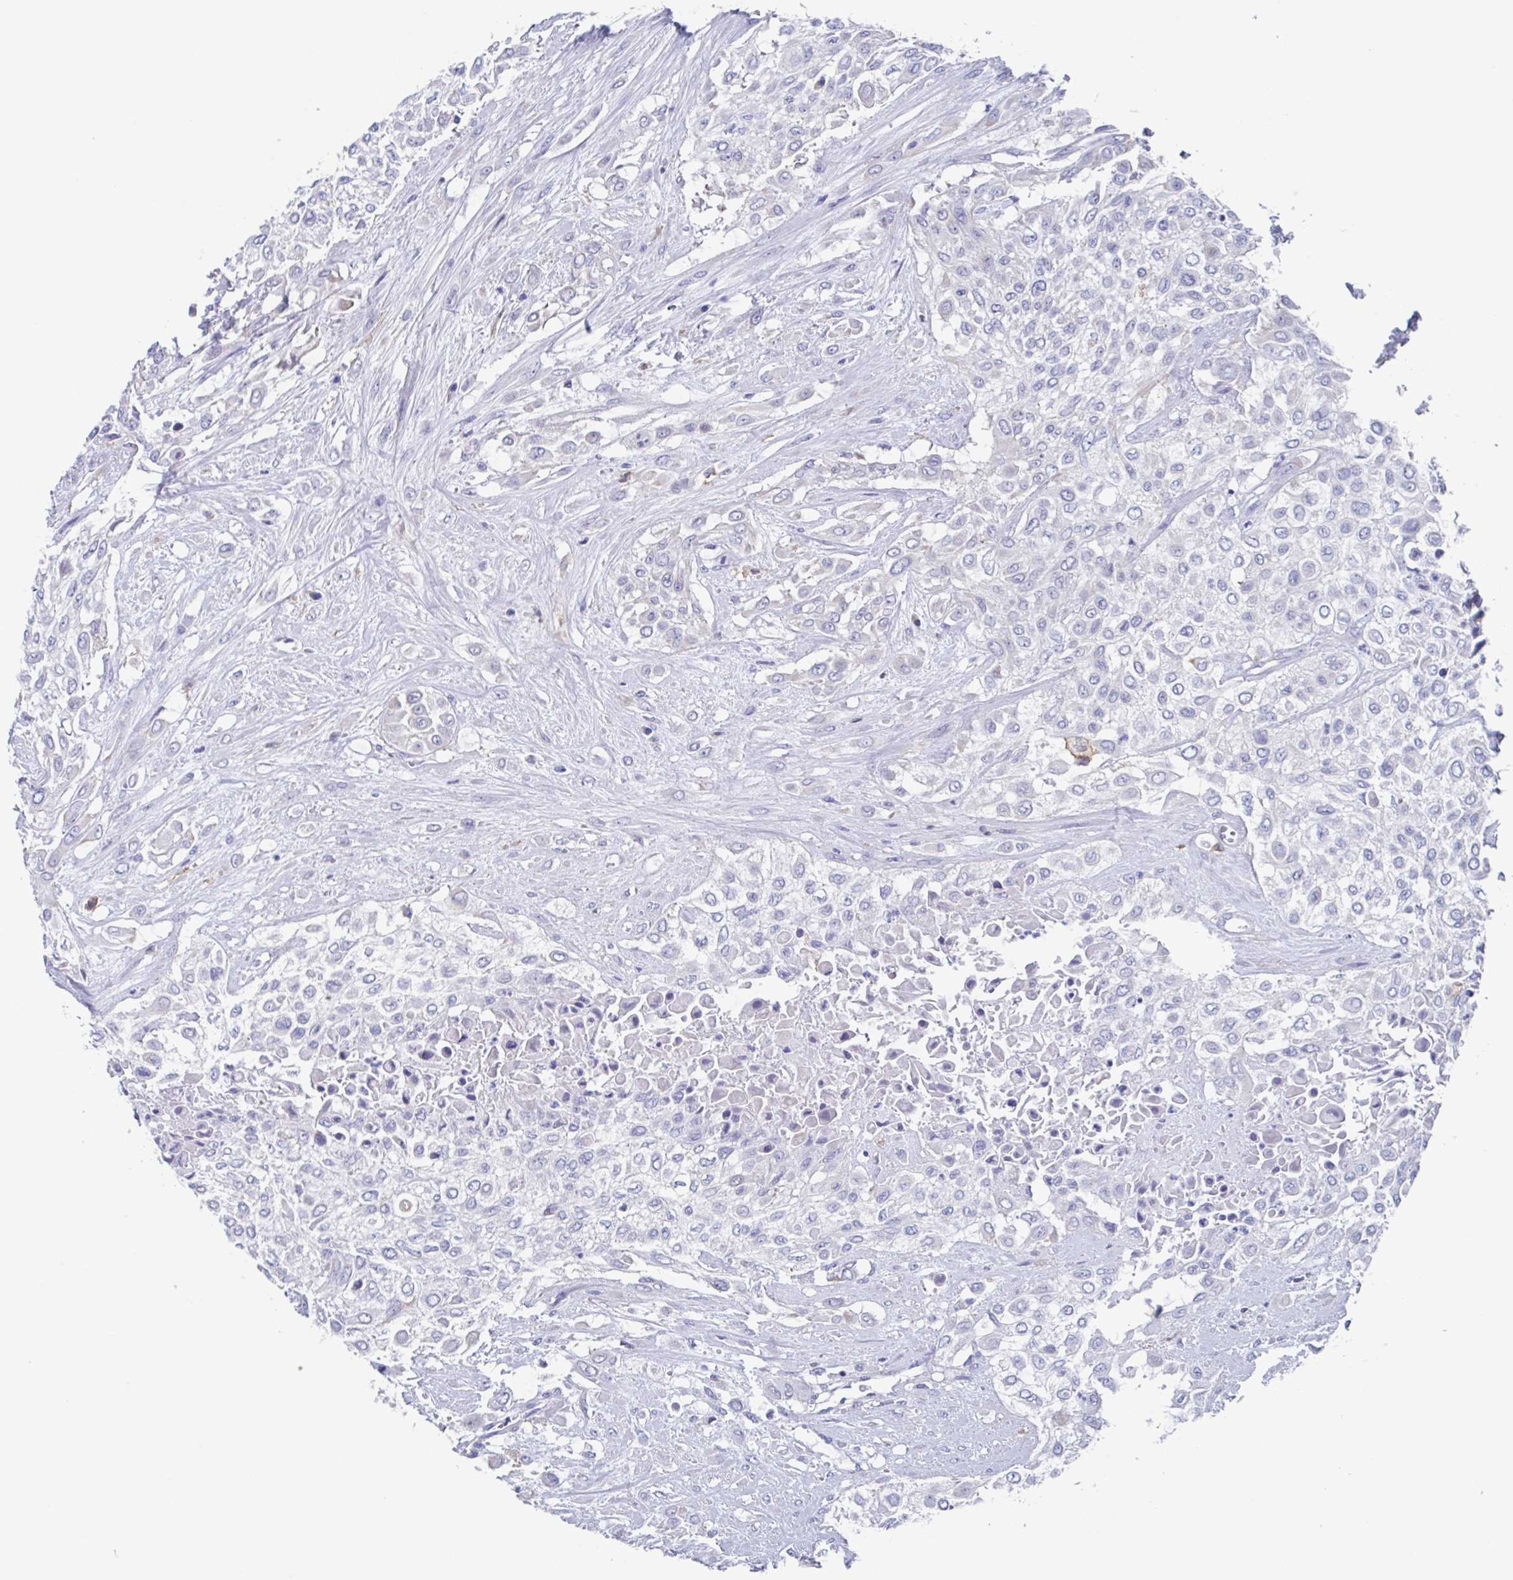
{"staining": {"intensity": "negative", "quantity": "none", "location": "none"}, "tissue": "urothelial cancer", "cell_type": "Tumor cells", "image_type": "cancer", "snomed": [{"axis": "morphology", "description": "Urothelial carcinoma, High grade"}, {"axis": "topography", "description": "Urinary bladder"}], "caption": "Immunohistochemical staining of high-grade urothelial carcinoma reveals no significant positivity in tumor cells.", "gene": "FCGR3A", "patient": {"sex": "male", "age": 57}}